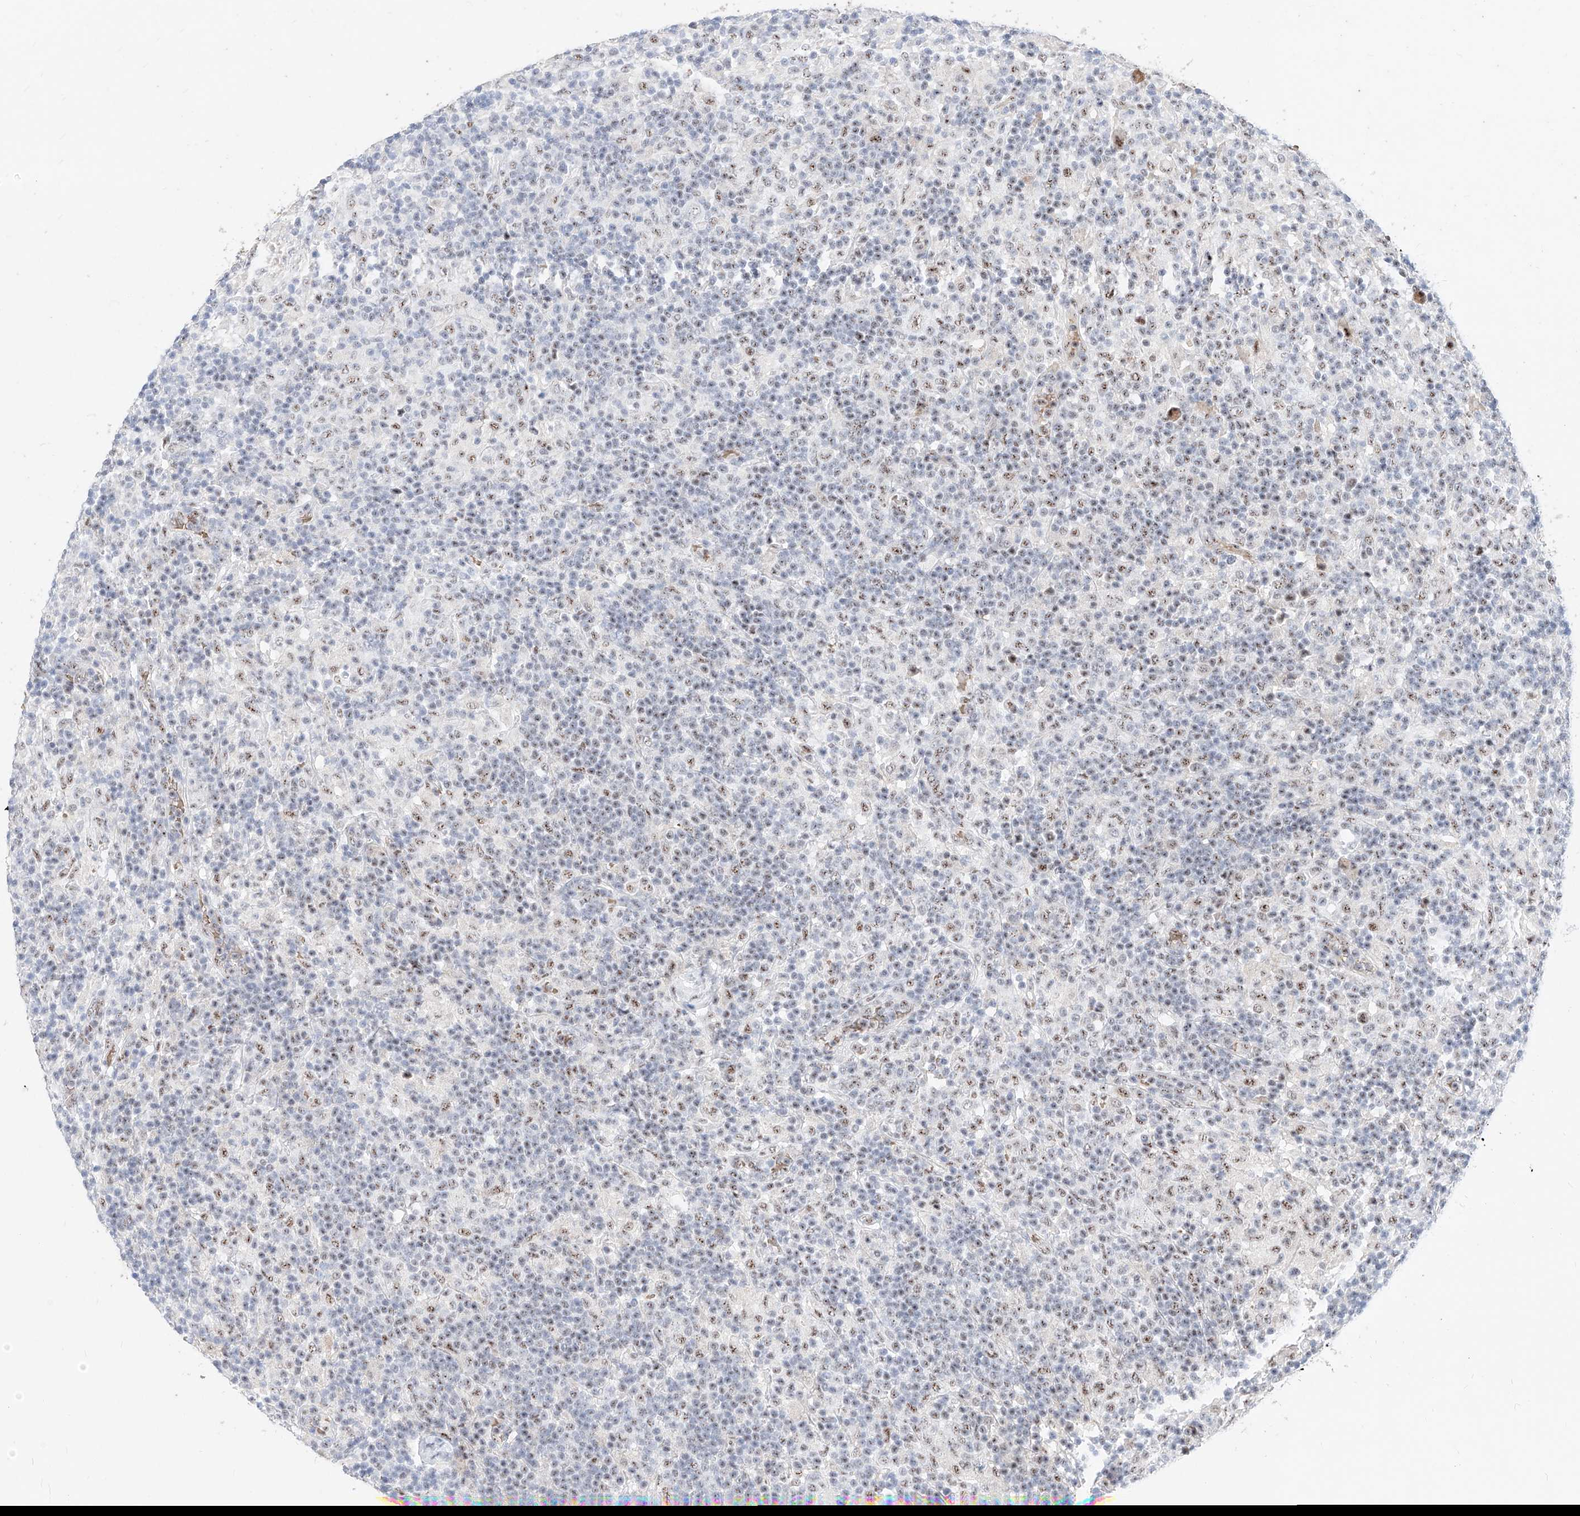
{"staining": {"intensity": "weak", "quantity": ">75%", "location": "nuclear"}, "tissue": "lymphoma", "cell_type": "Tumor cells", "image_type": "cancer", "snomed": [{"axis": "morphology", "description": "Hodgkin's disease, NOS"}, {"axis": "topography", "description": "Lymph node"}], "caption": "Protein staining displays weak nuclear positivity in about >75% of tumor cells in lymphoma. Using DAB (3,3'-diaminobenzidine) (brown) and hematoxylin (blue) stains, captured at high magnification using brightfield microscopy.", "gene": "ZFP42", "patient": {"sex": "male", "age": 70}}